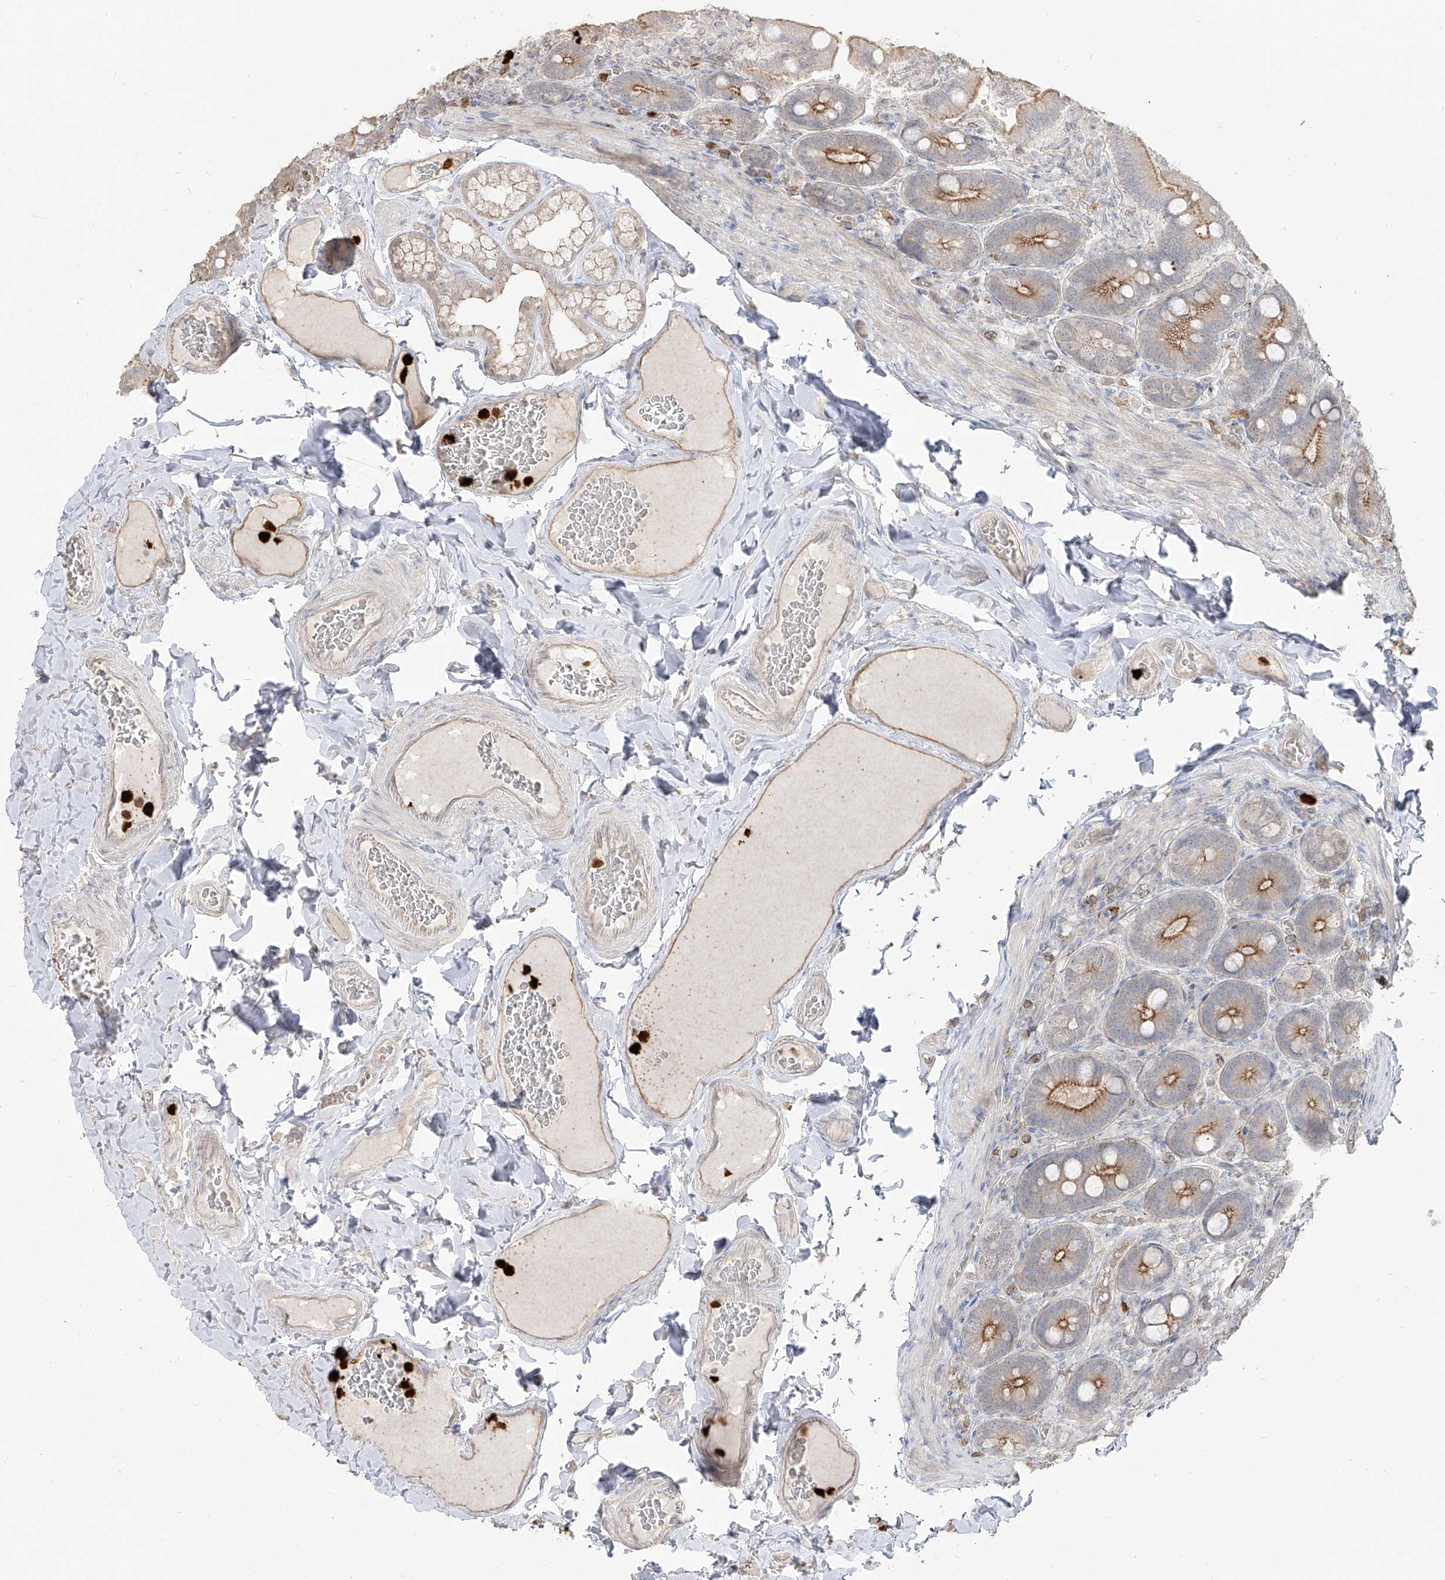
{"staining": {"intensity": "moderate", "quantity": ">75%", "location": "cytoplasmic/membranous"}, "tissue": "duodenum", "cell_type": "Glandular cells", "image_type": "normal", "snomed": [{"axis": "morphology", "description": "Normal tissue, NOS"}, {"axis": "topography", "description": "Duodenum"}], "caption": "Brown immunohistochemical staining in unremarkable duodenum demonstrates moderate cytoplasmic/membranous staining in approximately >75% of glandular cells. The staining was performed using DAB (3,3'-diaminobenzidine), with brown indicating positive protein expression. Nuclei are stained blue with hematoxylin.", "gene": "ZNF227", "patient": {"sex": "female", "age": 62}}